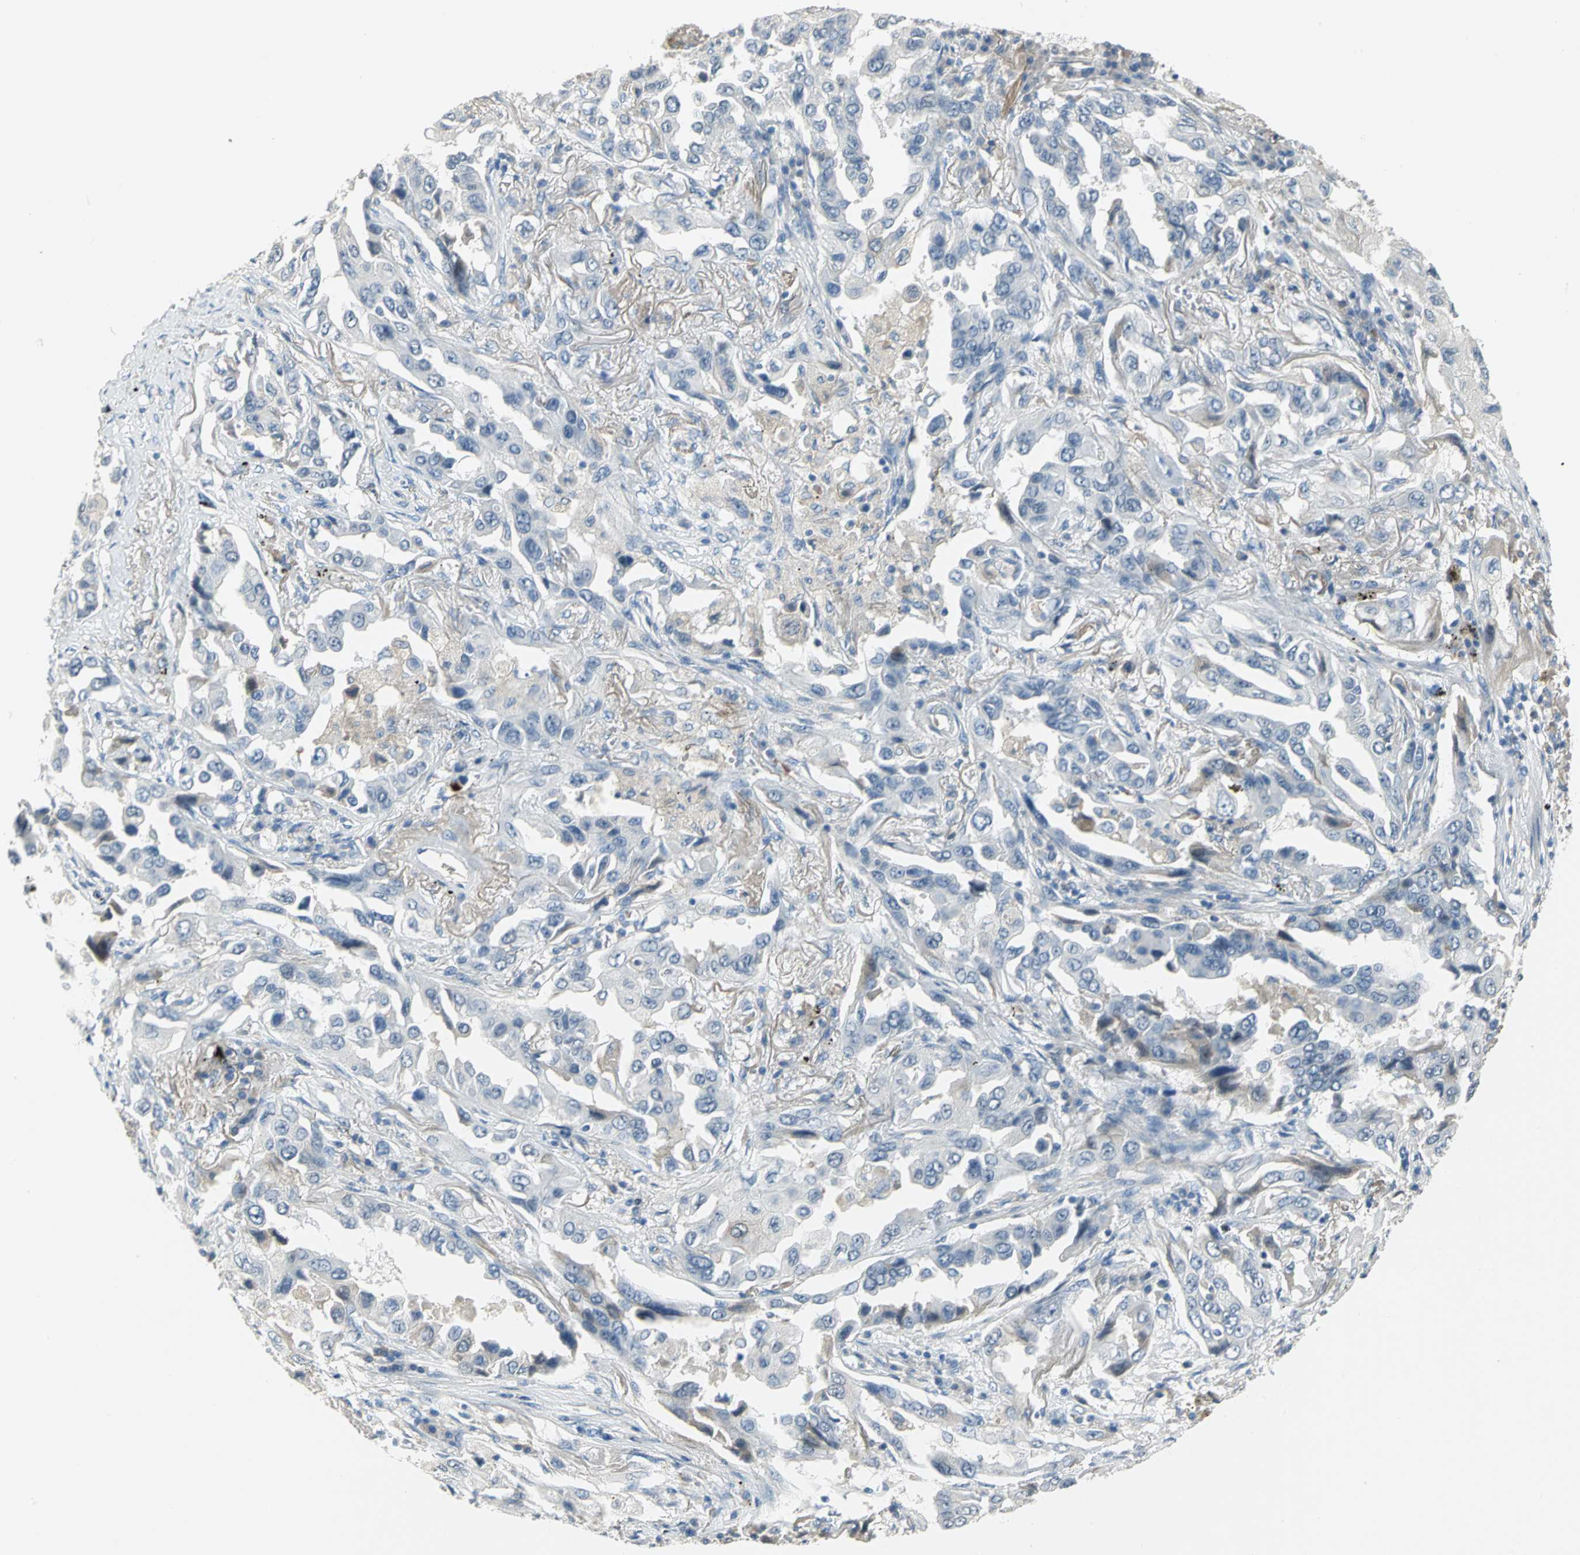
{"staining": {"intensity": "negative", "quantity": "none", "location": "none"}, "tissue": "lung cancer", "cell_type": "Tumor cells", "image_type": "cancer", "snomed": [{"axis": "morphology", "description": "Adenocarcinoma, NOS"}, {"axis": "topography", "description": "Lung"}], "caption": "This is an immunohistochemistry (IHC) micrograph of lung adenocarcinoma. There is no staining in tumor cells.", "gene": "ZIC1", "patient": {"sex": "female", "age": 65}}